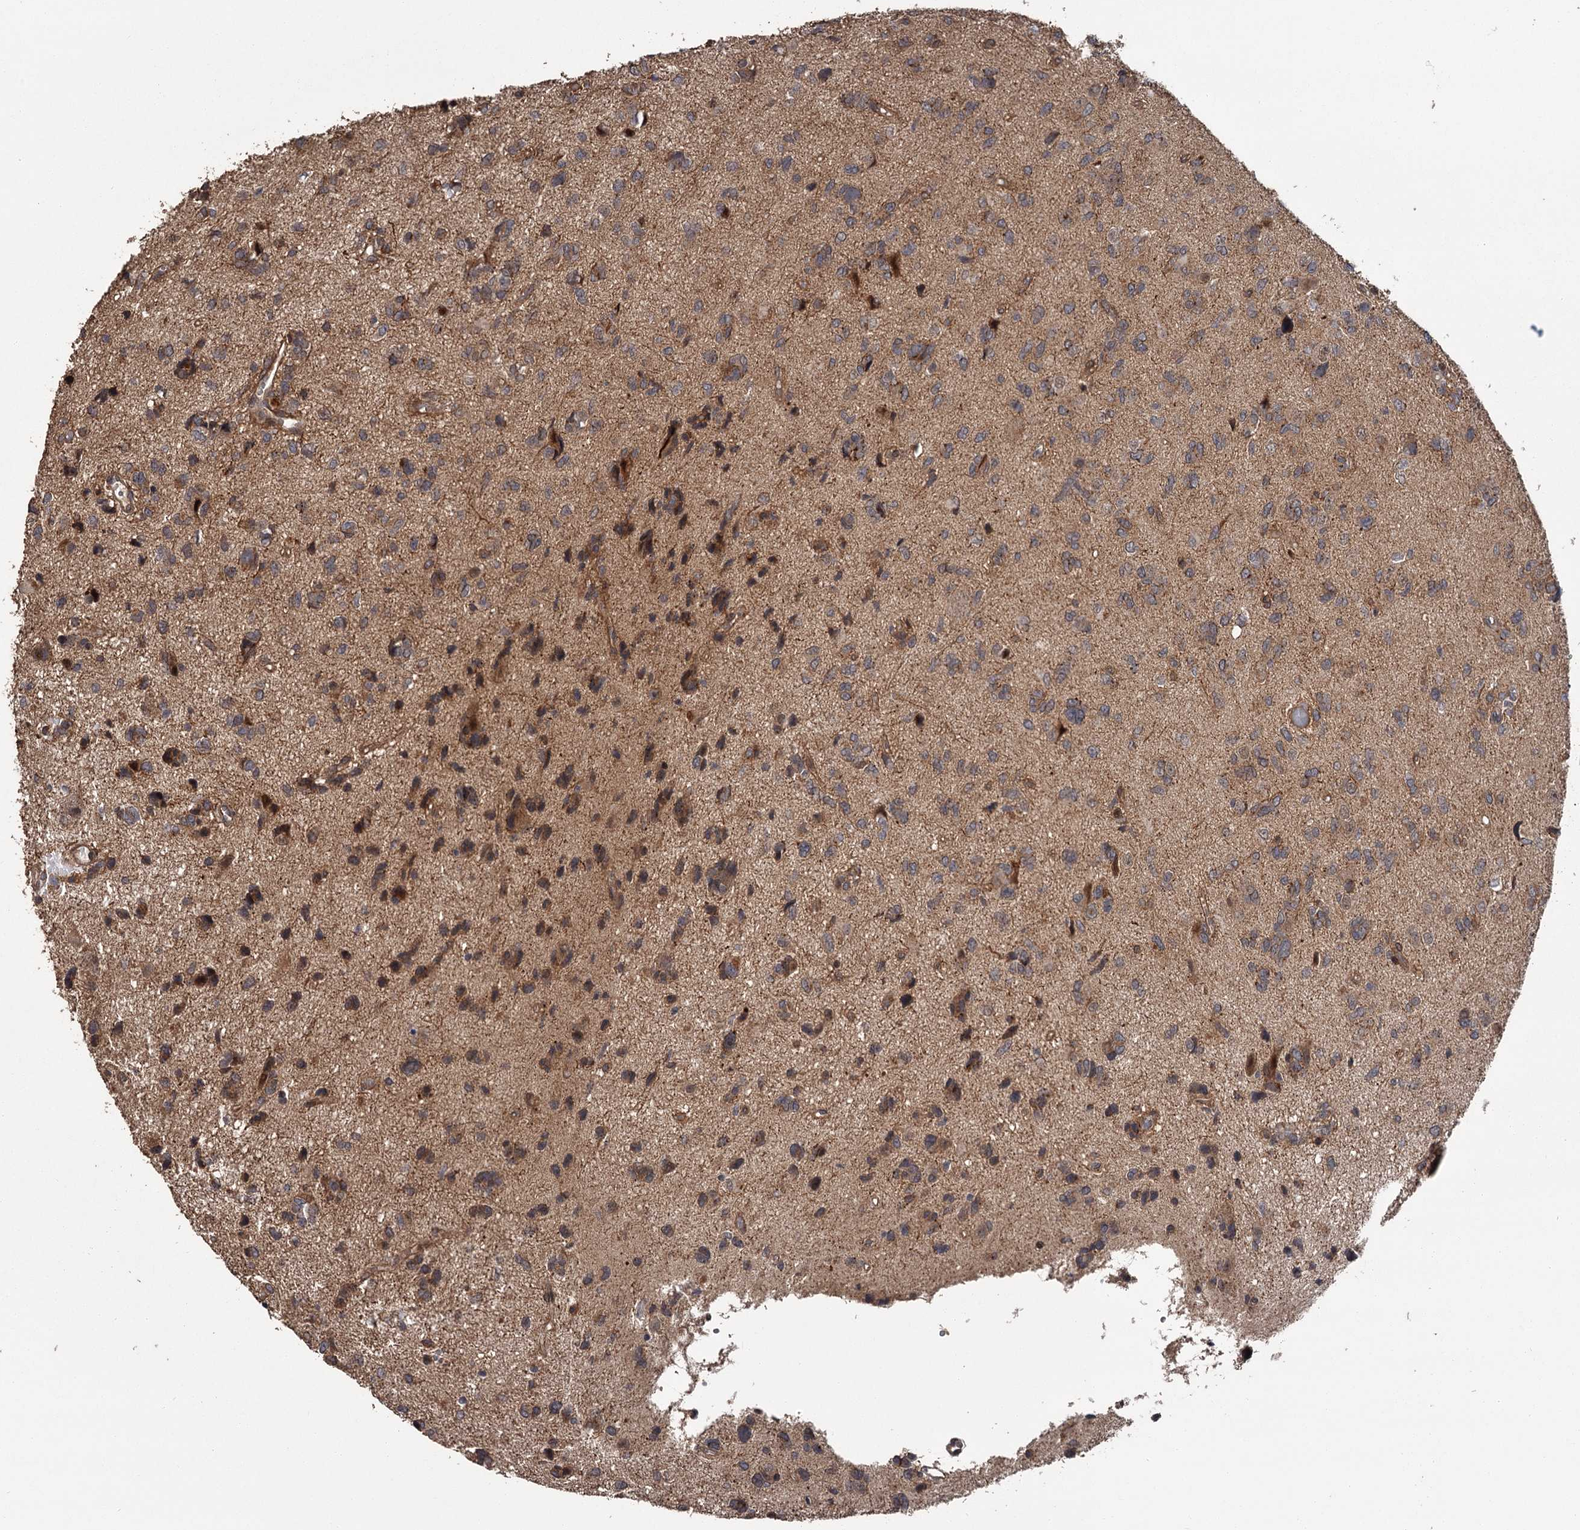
{"staining": {"intensity": "moderate", "quantity": "<25%", "location": "cytoplasmic/membranous"}, "tissue": "glioma", "cell_type": "Tumor cells", "image_type": "cancer", "snomed": [{"axis": "morphology", "description": "Glioma, malignant, High grade"}, {"axis": "topography", "description": "Brain"}], "caption": "This micrograph reveals malignant glioma (high-grade) stained with immunohistochemistry (IHC) to label a protein in brown. The cytoplasmic/membranous of tumor cells show moderate positivity for the protein. Nuclei are counter-stained blue.", "gene": "CDC42EP2", "patient": {"sex": "female", "age": 59}}